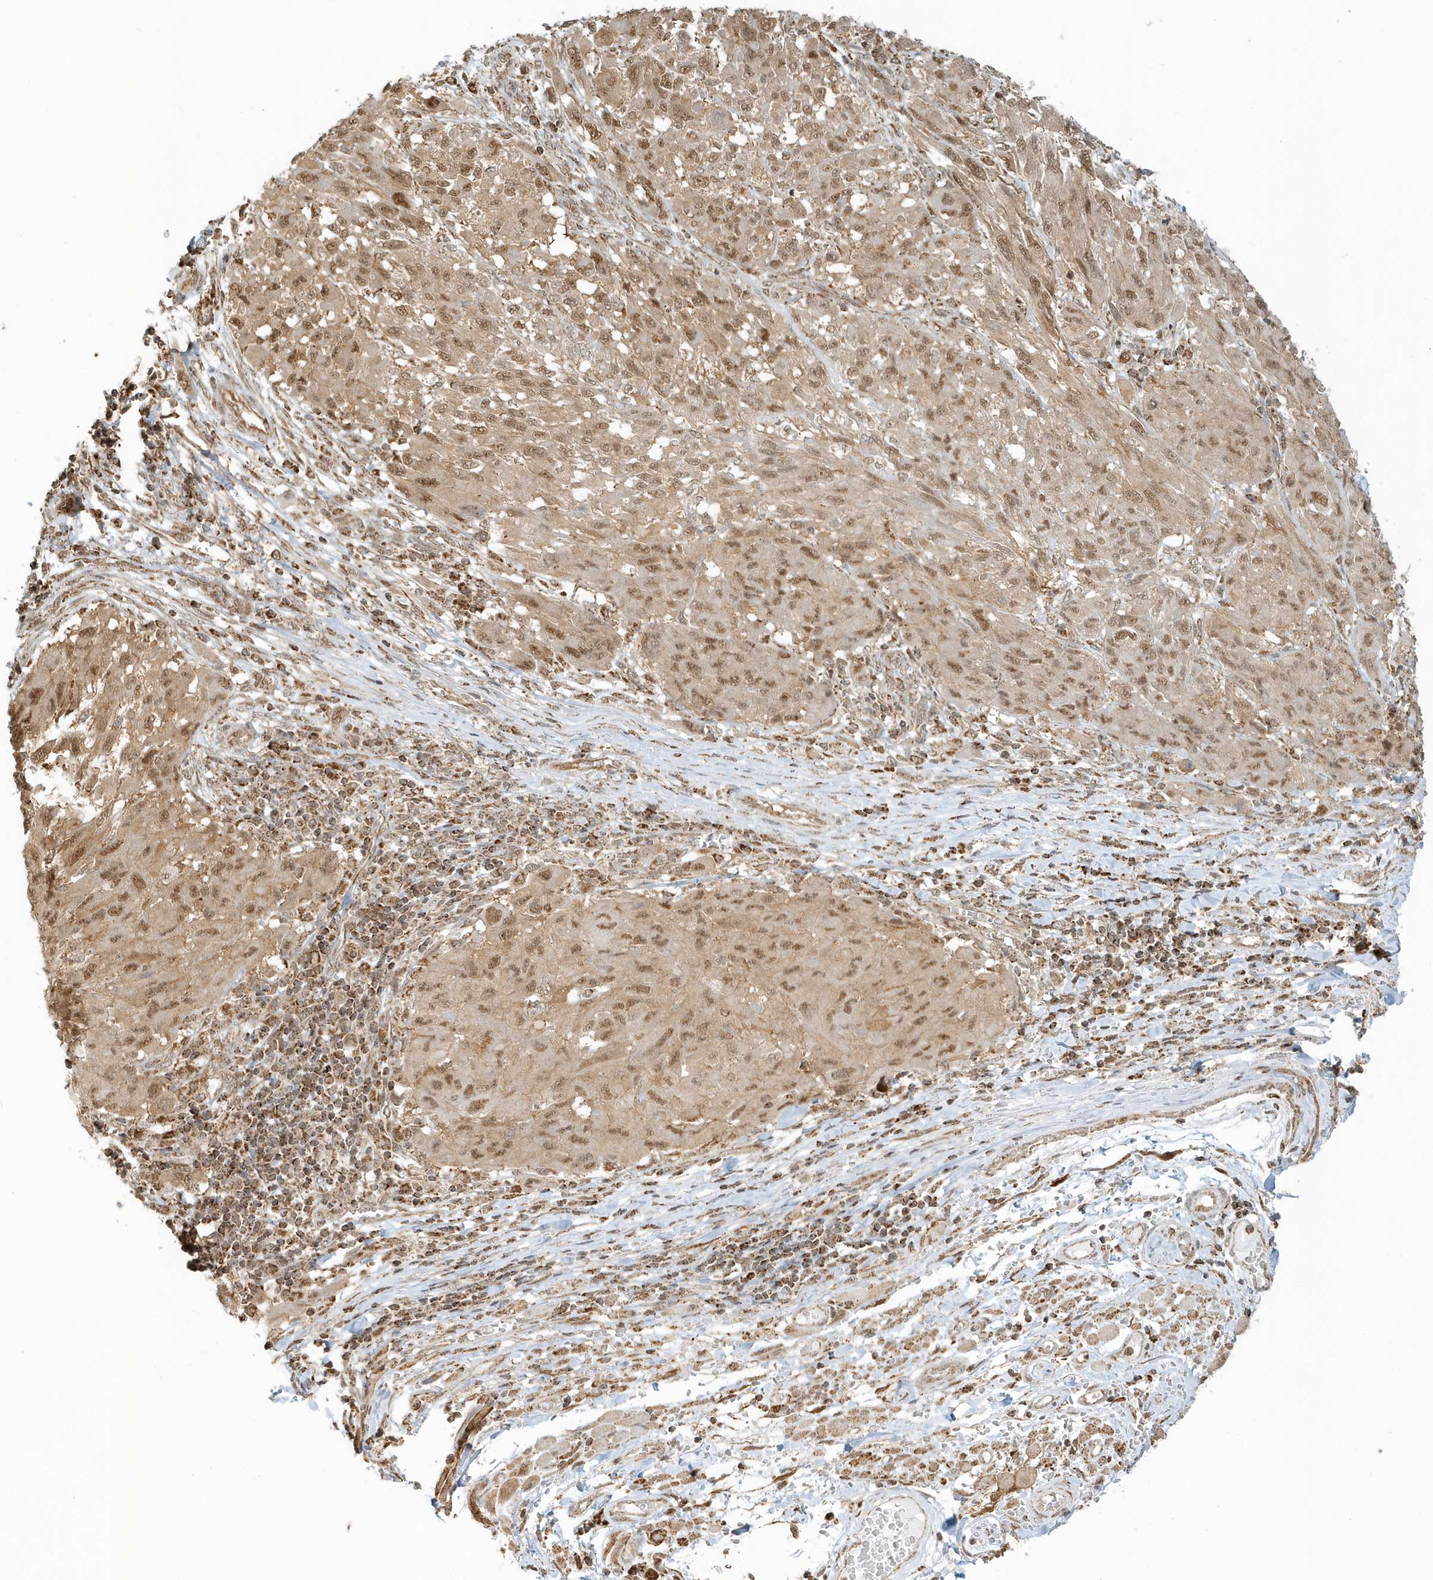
{"staining": {"intensity": "moderate", "quantity": ">75%", "location": "nuclear"}, "tissue": "melanoma", "cell_type": "Tumor cells", "image_type": "cancer", "snomed": [{"axis": "morphology", "description": "Malignant melanoma, NOS"}, {"axis": "topography", "description": "Skin"}], "caption": "Human melanoma stained with a protein marker demonstrates moderate staining in tumor cells.", "gene": "PSMD6", "patient": {"sex": "female", "age": 91}}